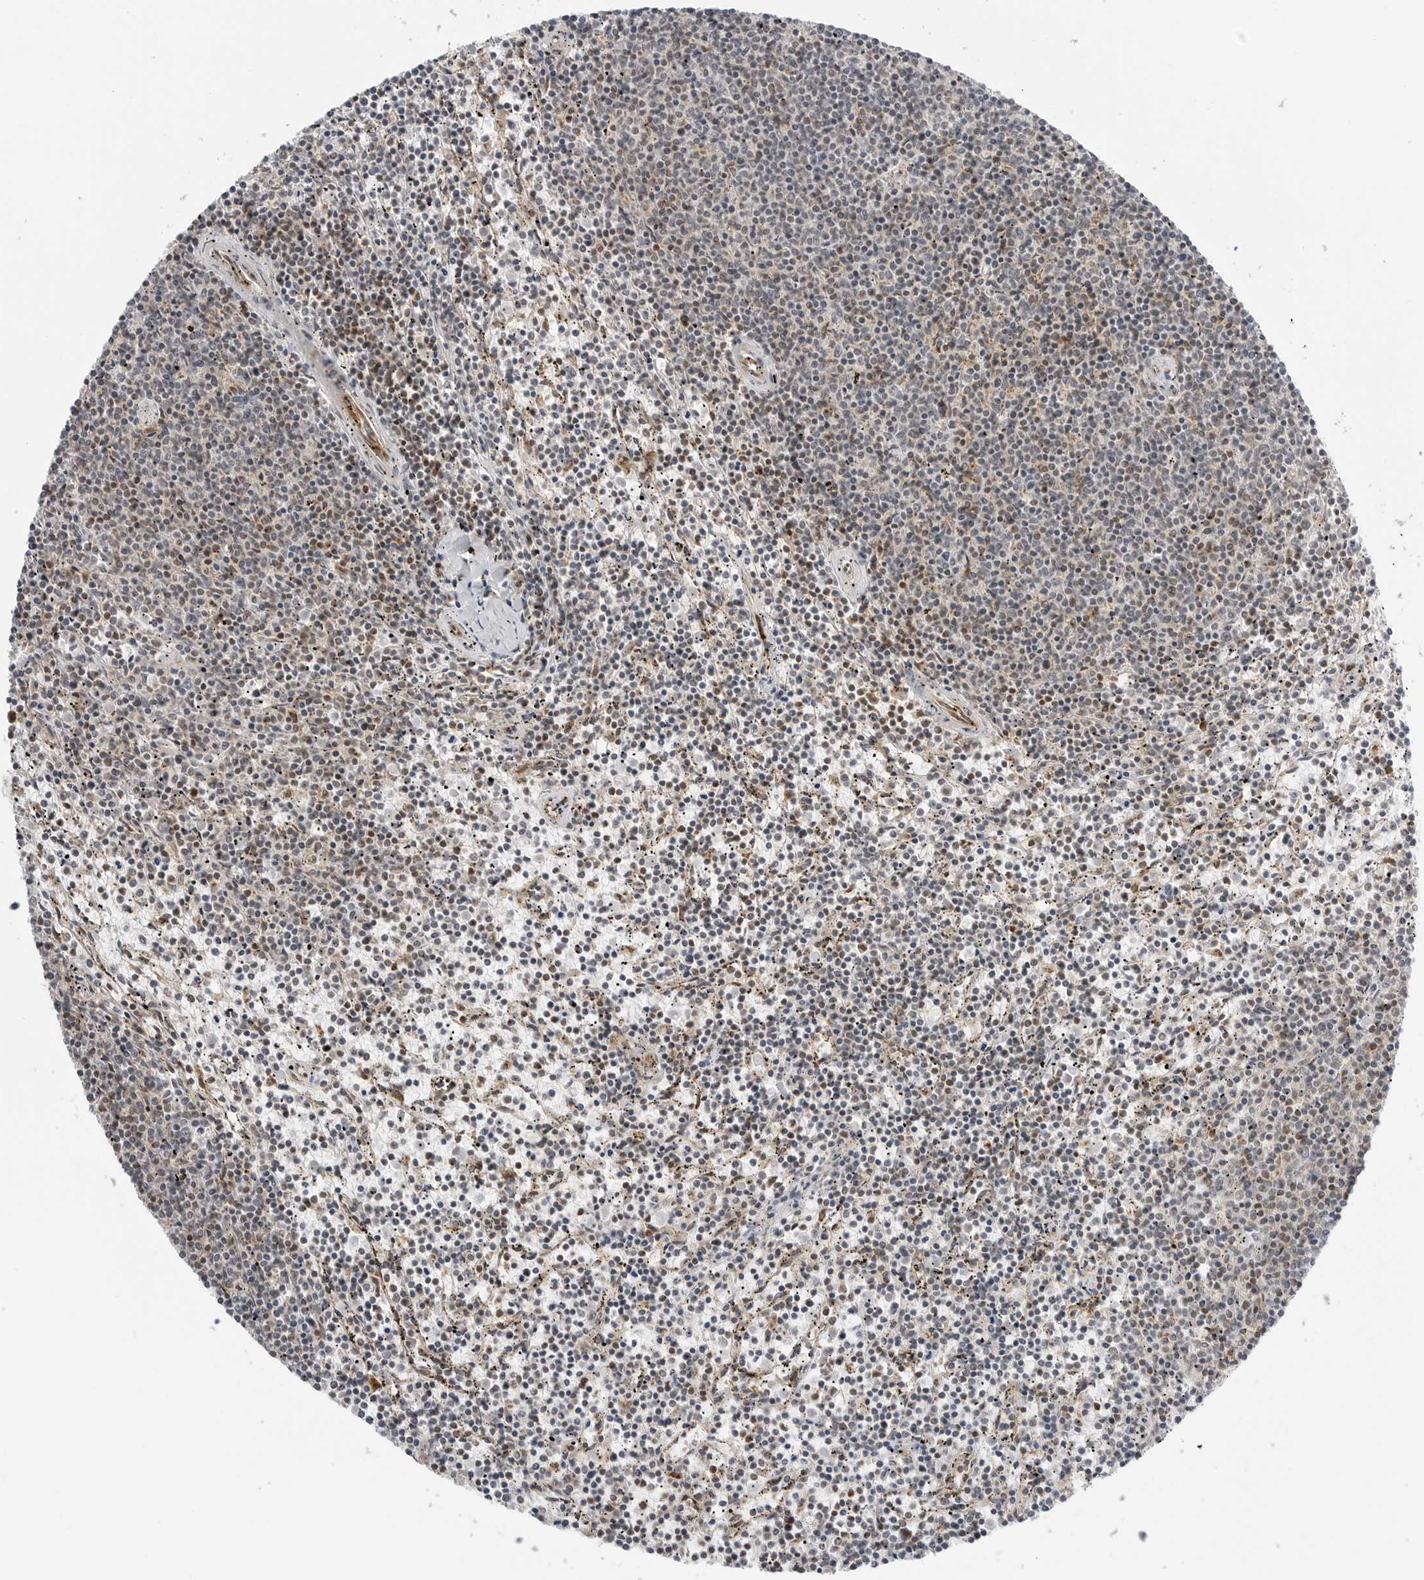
{"staining": {"intensity": "weak", "quantity": "<25%", "location": "nuclear"}, "tissue": "lymphoma", "cell_type": "Tumor cells", "image_type": "cancer", "snomed": [{"axis": "morphology", "description": "Malignant lymphoma, non-Hodgkin's type, Low grade"}, {"axis": "topography", "description": "Spleen"}], "caption": "Immunohistochemical staining of low-grade malignant lymphoma, non-Hodgkin's type exhibits no significant positivity in tumor cells.", "gene": "PEX2", "patient": {"sex": "female", "age": 50}}